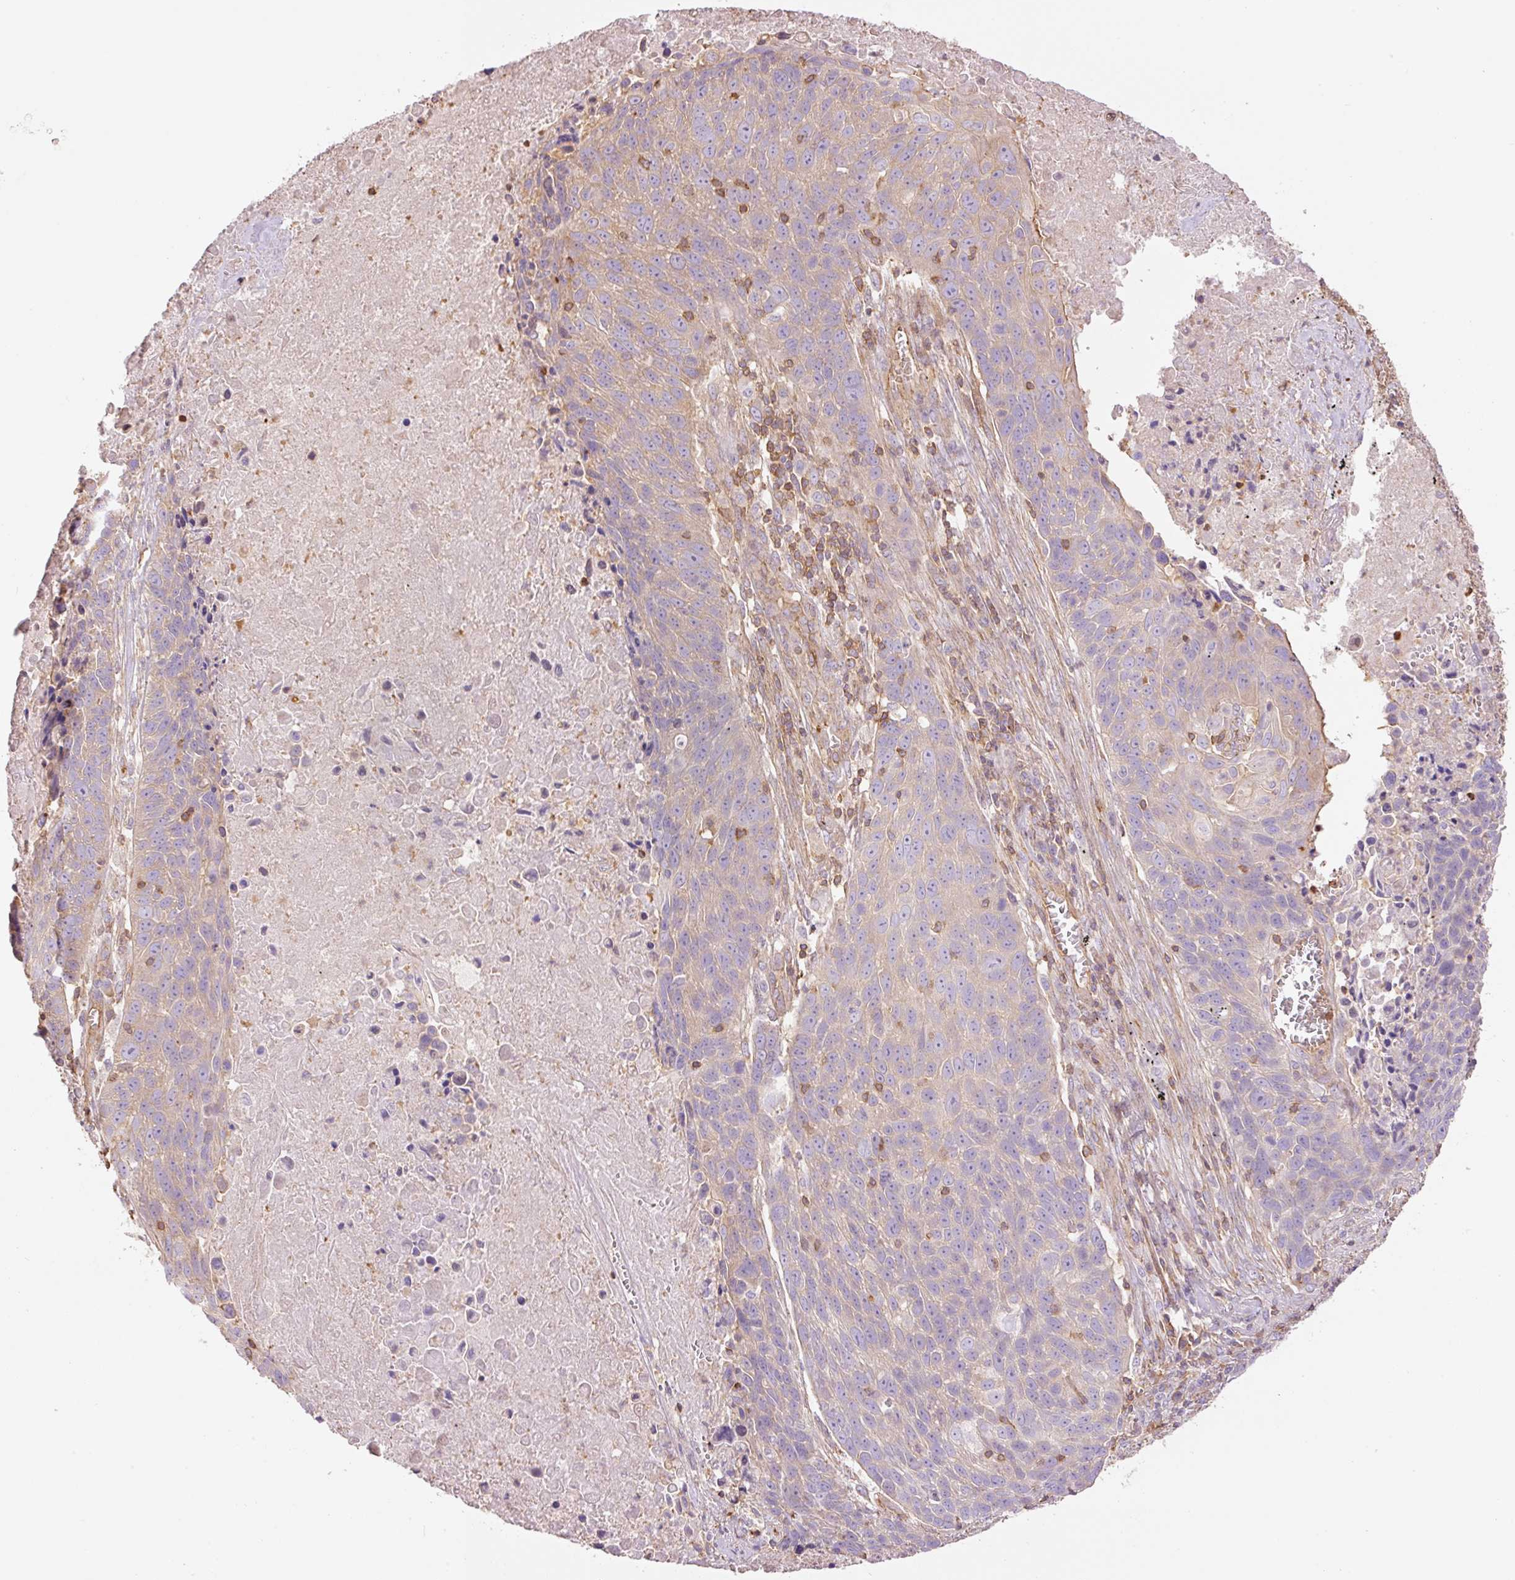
{"staining": {"intensity": "weak", "quantity": "<25%", "location": "cytoplasmic/membranous"}, "tissue": "lung cancer", "cell_type": "Tumor cells", "image_type": "cancer", "snomed": [{"axis": "morphology", "description": "Squamous cell carcinoma, NOS"}, {"axis": "topography", "description": "Lung"}], "caption": "This is an immunohistochemistry micrograph of lung cancer. There is no positivity in tumor cells.", "gene": "PPP1R1B", "patient": {"sex": "male", "age": 78}}